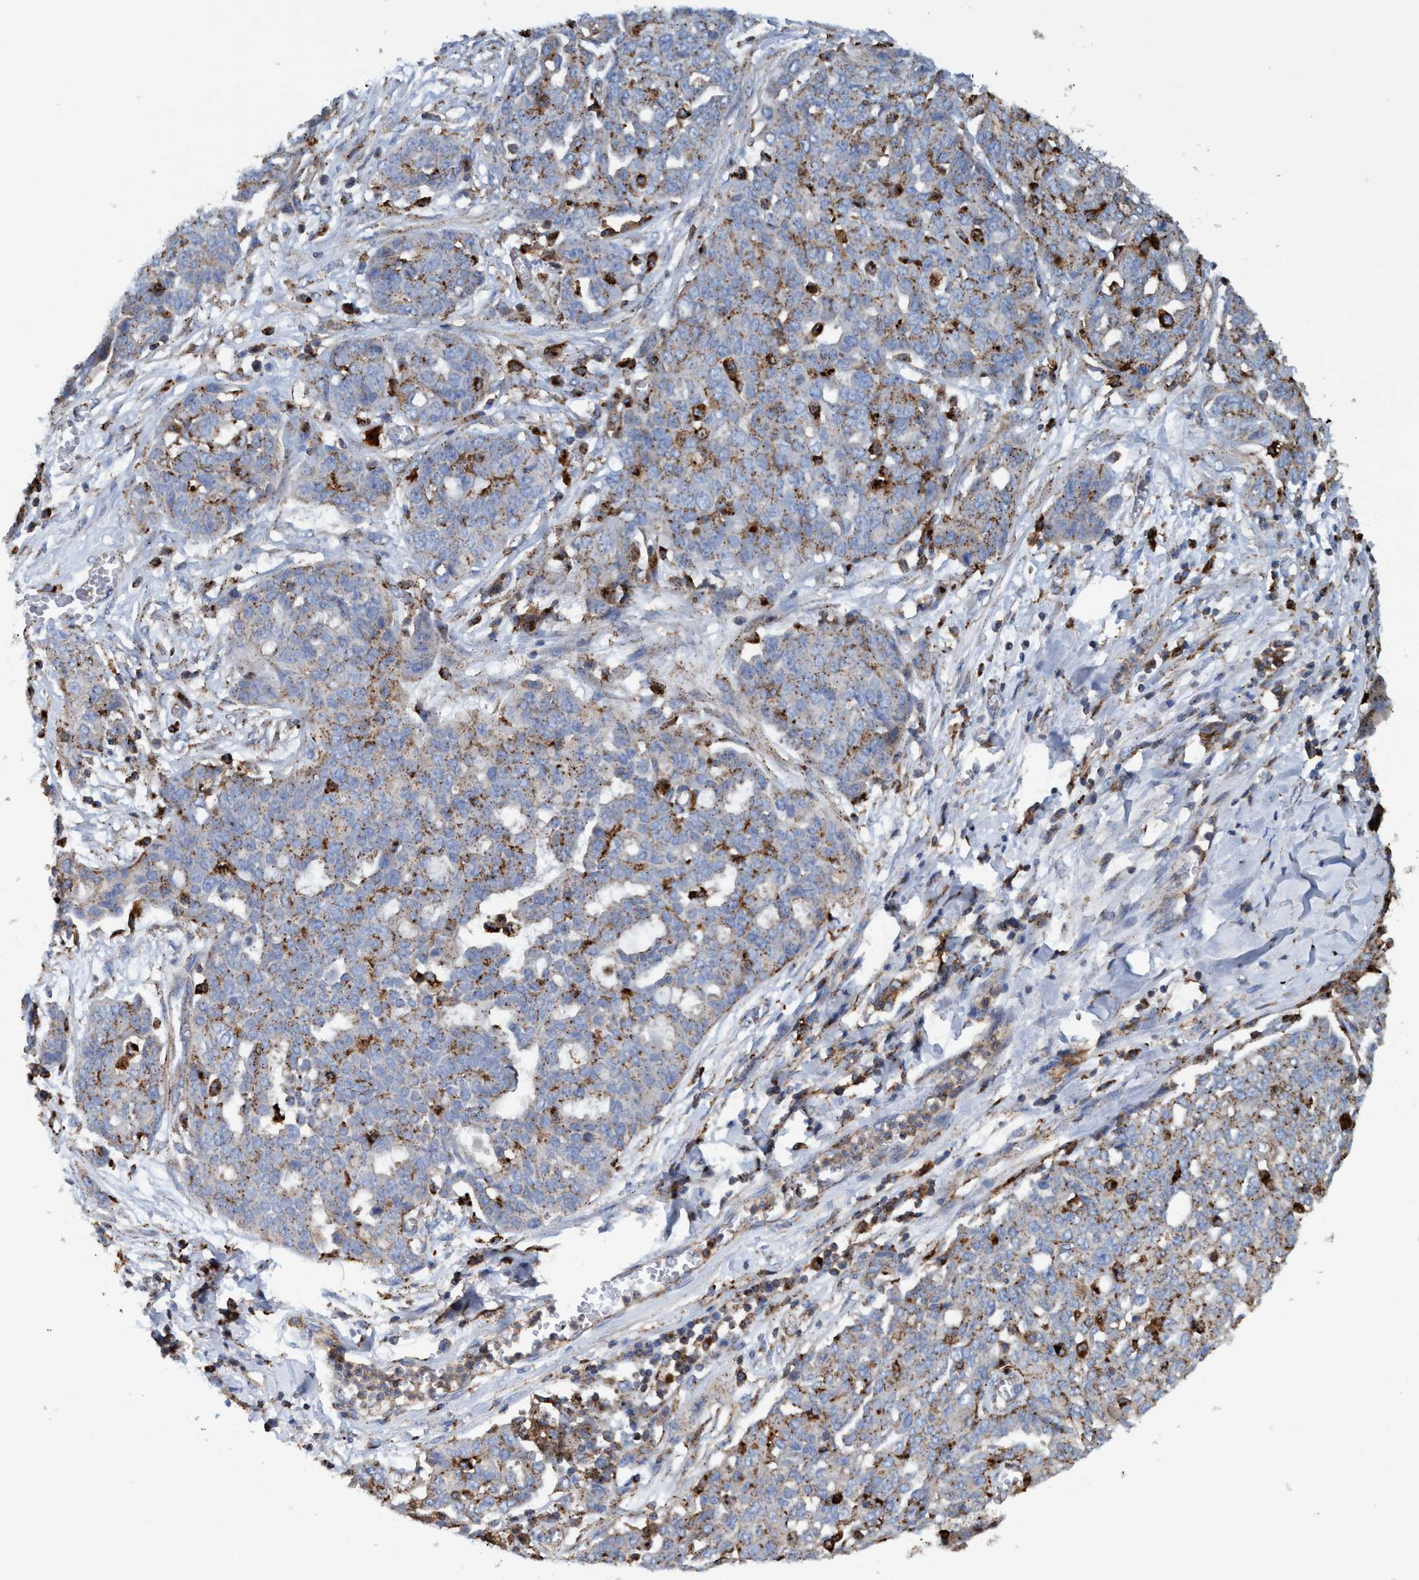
{"staining": {"intensity": "moderate", "quantity": ">75%", "location": "cytoplasmic/membranous"}, "tissue": "ovarian cancer", "cell_type": "Tumor cells", "image_type": "cancer", "snomed": [{"axis": "morphology", "description": "Cystadenocarcinoma, serous, NOS"}, {"axis": "topography", "description": "Soft tissue"}, {"axis": "topography", "description": "Ovary"}], "caption": "Ovarian serous cystadenocarcinoma stained with immunohistochemistry displays moderate cytoplasmic/membranous staining in approximately >75% of tumor cells.", "gene": "TRIM65", "patient": {"sex": "female", "age": 57}}